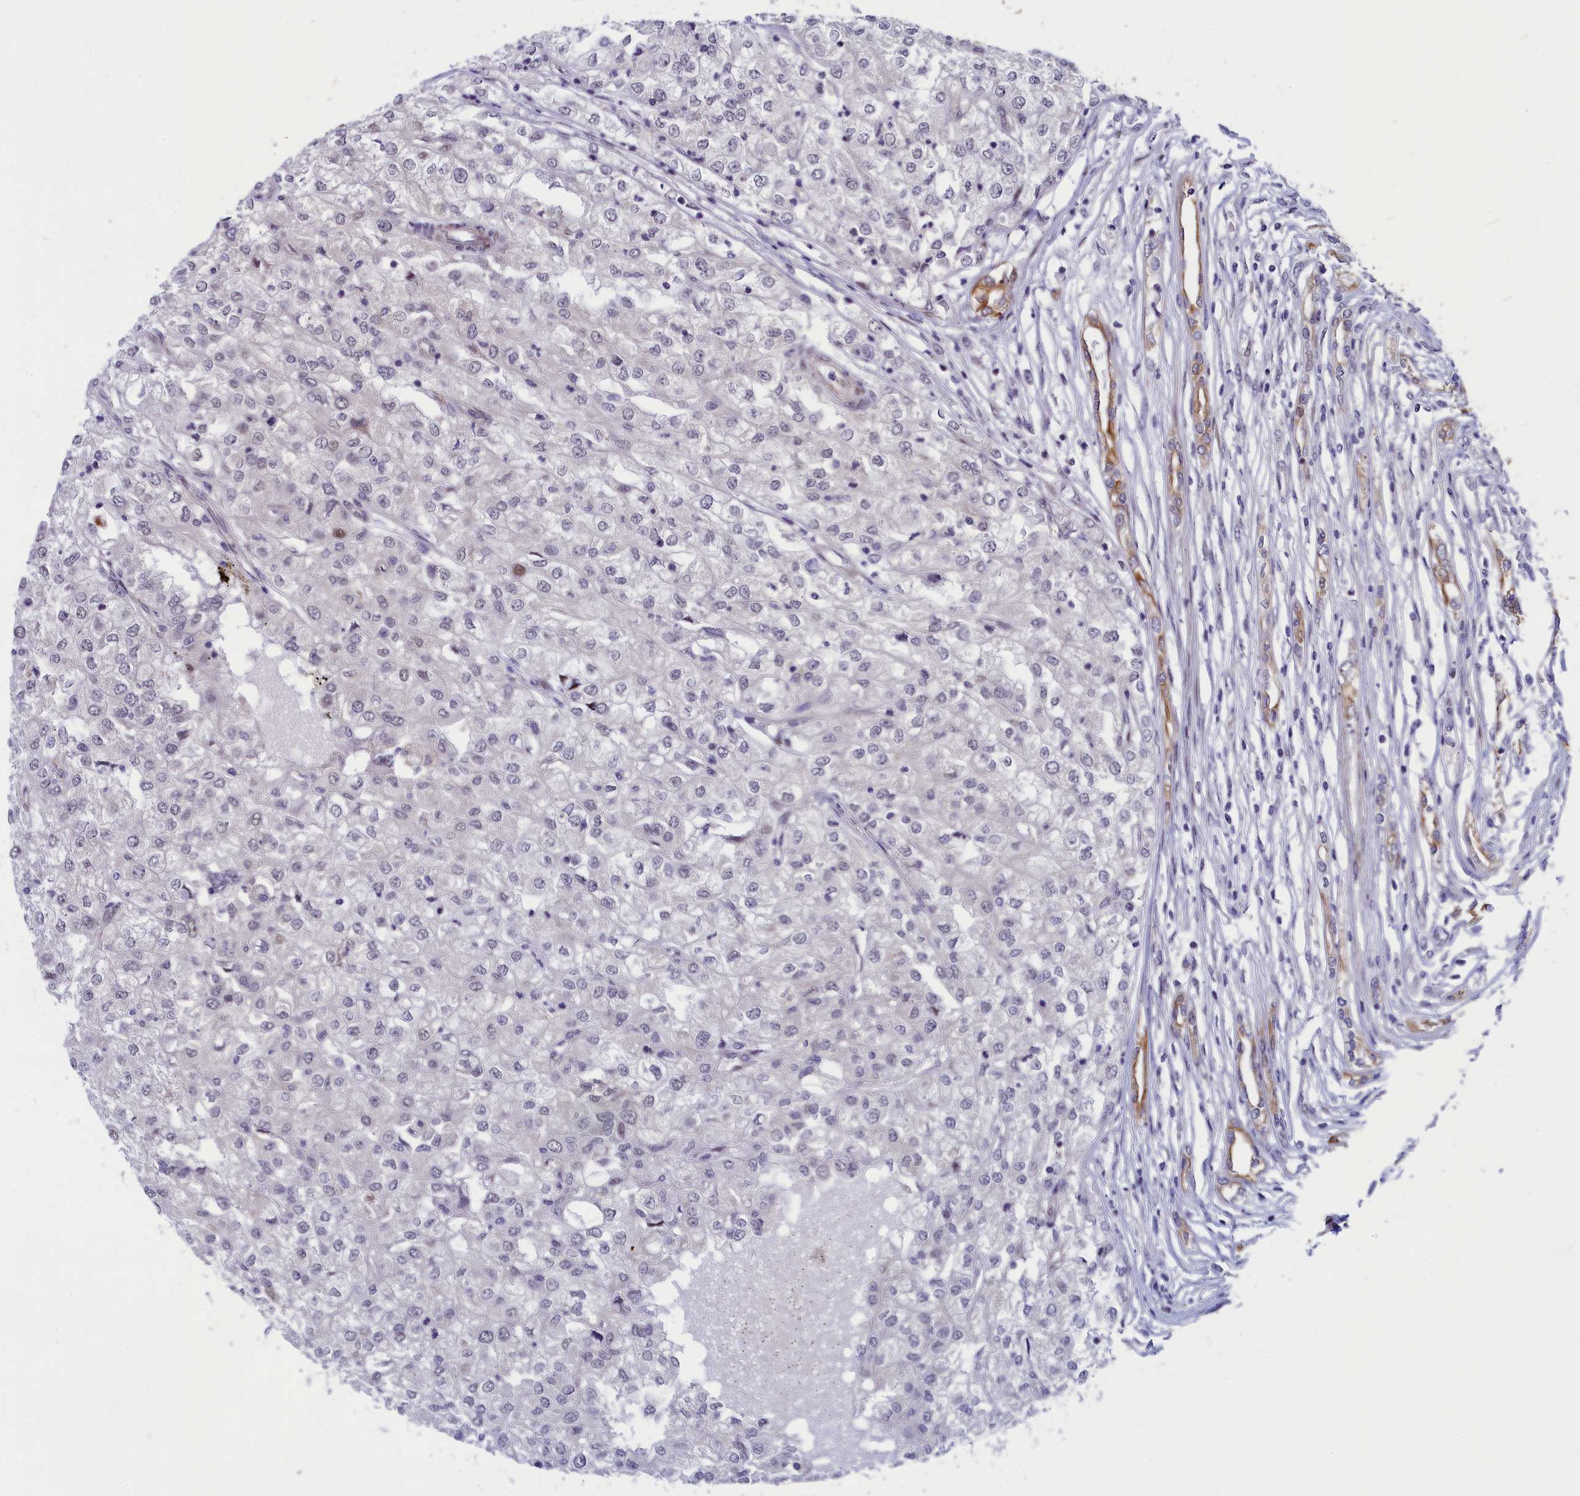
{"staining": {"intensity": "negative", "quantity": "none", "location": "none"}, "tissue": "renal cancer", "cell_type": "Tumor cells", "image_type": "cancer", "snomed": [{"axis": "morphology", "description": "Adenocarcinoma, NOS"}, {"axis": "topography", "description": "Kidney"}], "caption": "Tumor cells are negative for brown protein staining in renal cancer (adenocarcinoma).", "gene": "ANKRD34B", "patient": {"sex": "female", "age": 54}}